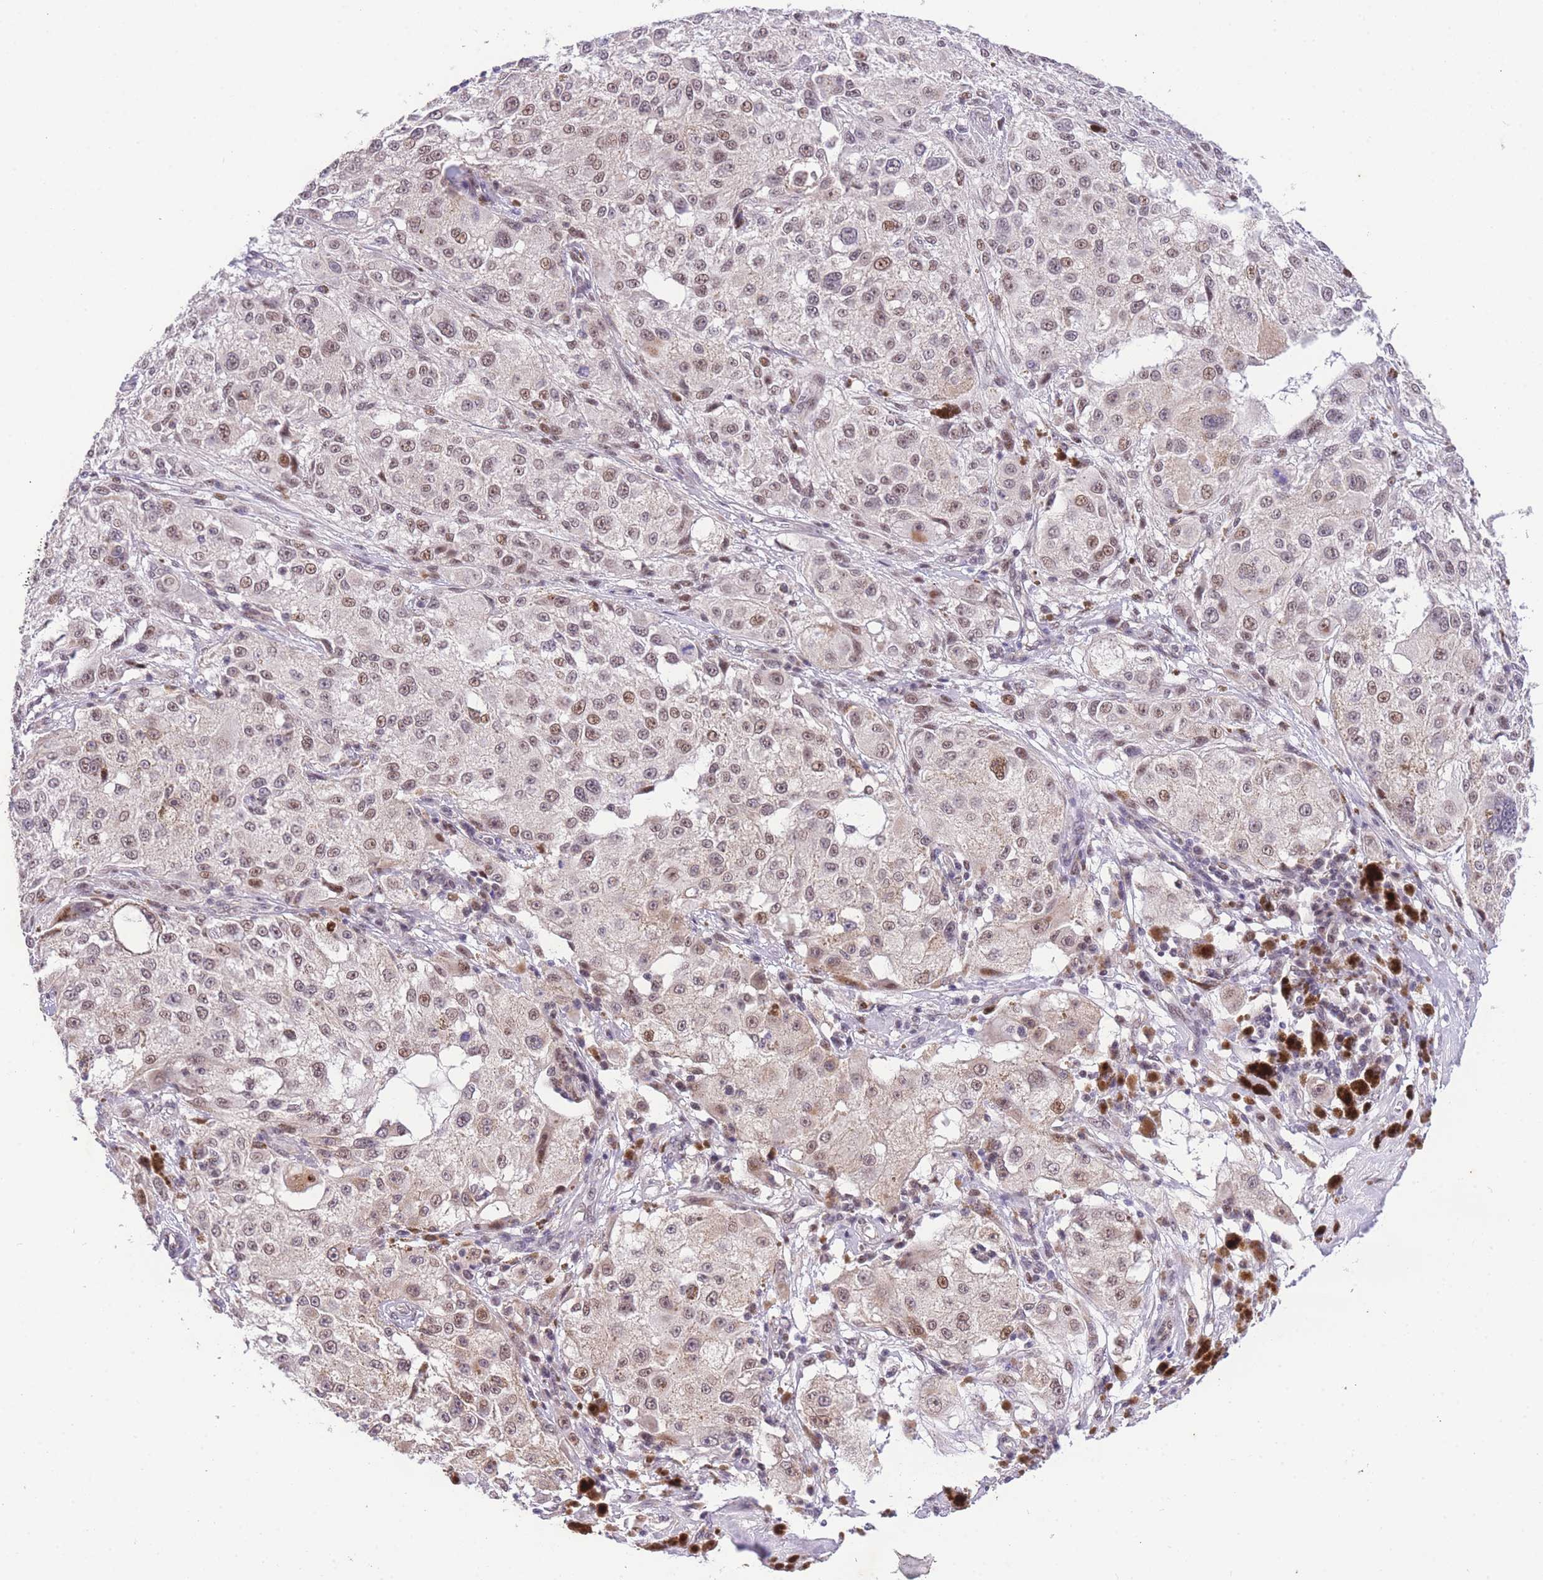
{"staining": {"intensity": "moderate", "quantity": ">75%", "location": "nuclear"}, "tissue": "melanoma", "cell_type": "Tumor cells", "image_type": "cancer", "snomed": [{"axis": "morphology", "description": "Necrosis, NOS"}, {"axis": "morphology", "description": "Malignant melanoma, NOS"}, {"axis": "topography", "description": "Skin"}], "caption": "Malignant melanoma stained with a protein marker displays moderate staining in tumor cells.", "gene": "SLC35F2", "patient": {"sex": "female", "age": 87}}